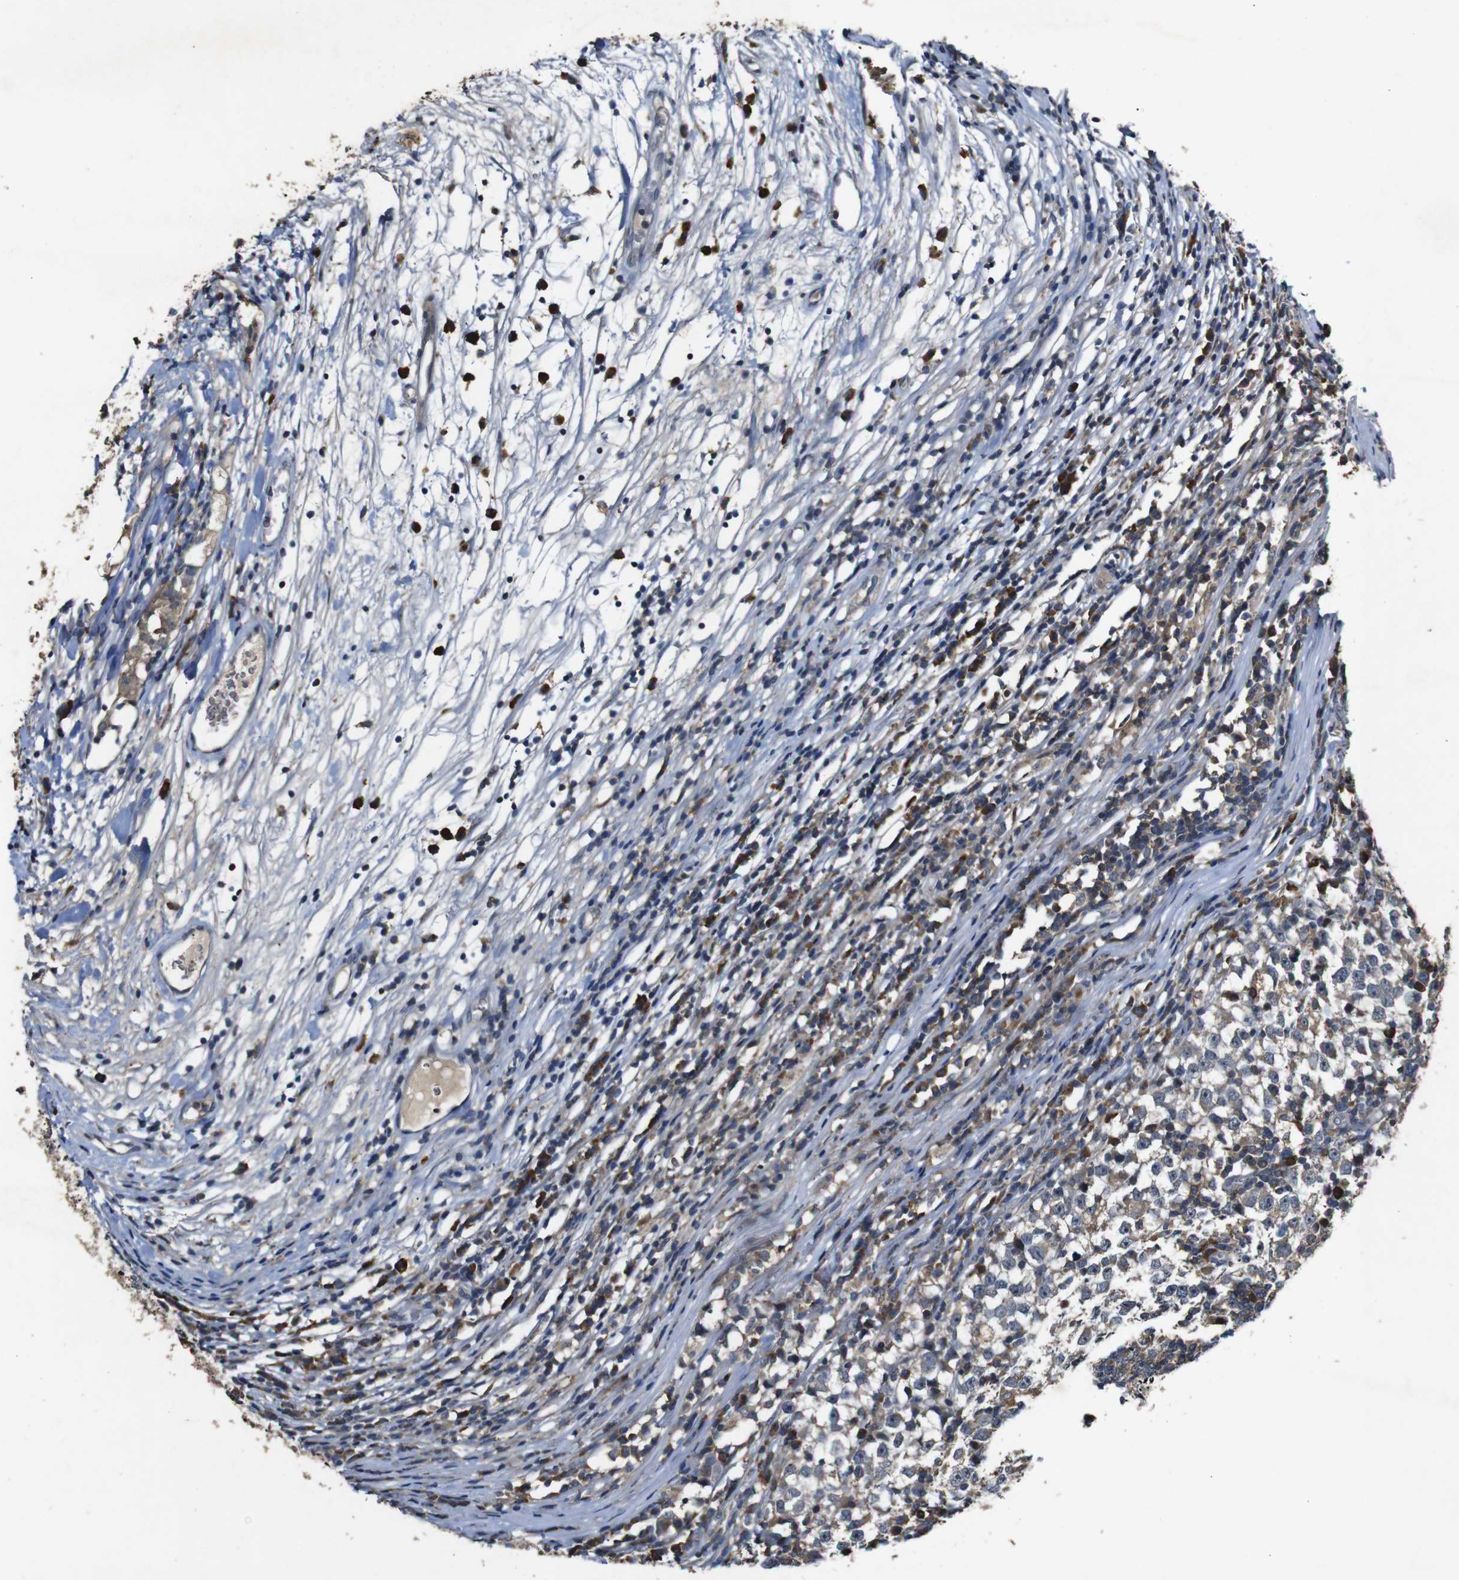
{"staining": {"intensity": "weak", "quantity": "25%-75%", "location": "cytoplasmic/membranous"}, "tissue": "testis cancer", "cell_type": "Tumor cells", "image_type": "cancer", "snomed": [{"axis": "morphology", "description": "Seminoma, NOS"}, {"axis": "topography", "description": "Testis"}], "caption": "An immunohistochemistry photomicrograph of neoplastic tissue is shown. Protein staining in brown highlights weak cytoplasmic/membranous positivity in testis cancer within tumor cells.", "gene": "MAGI2", "patient": {"sex": "male", "age": 65}}